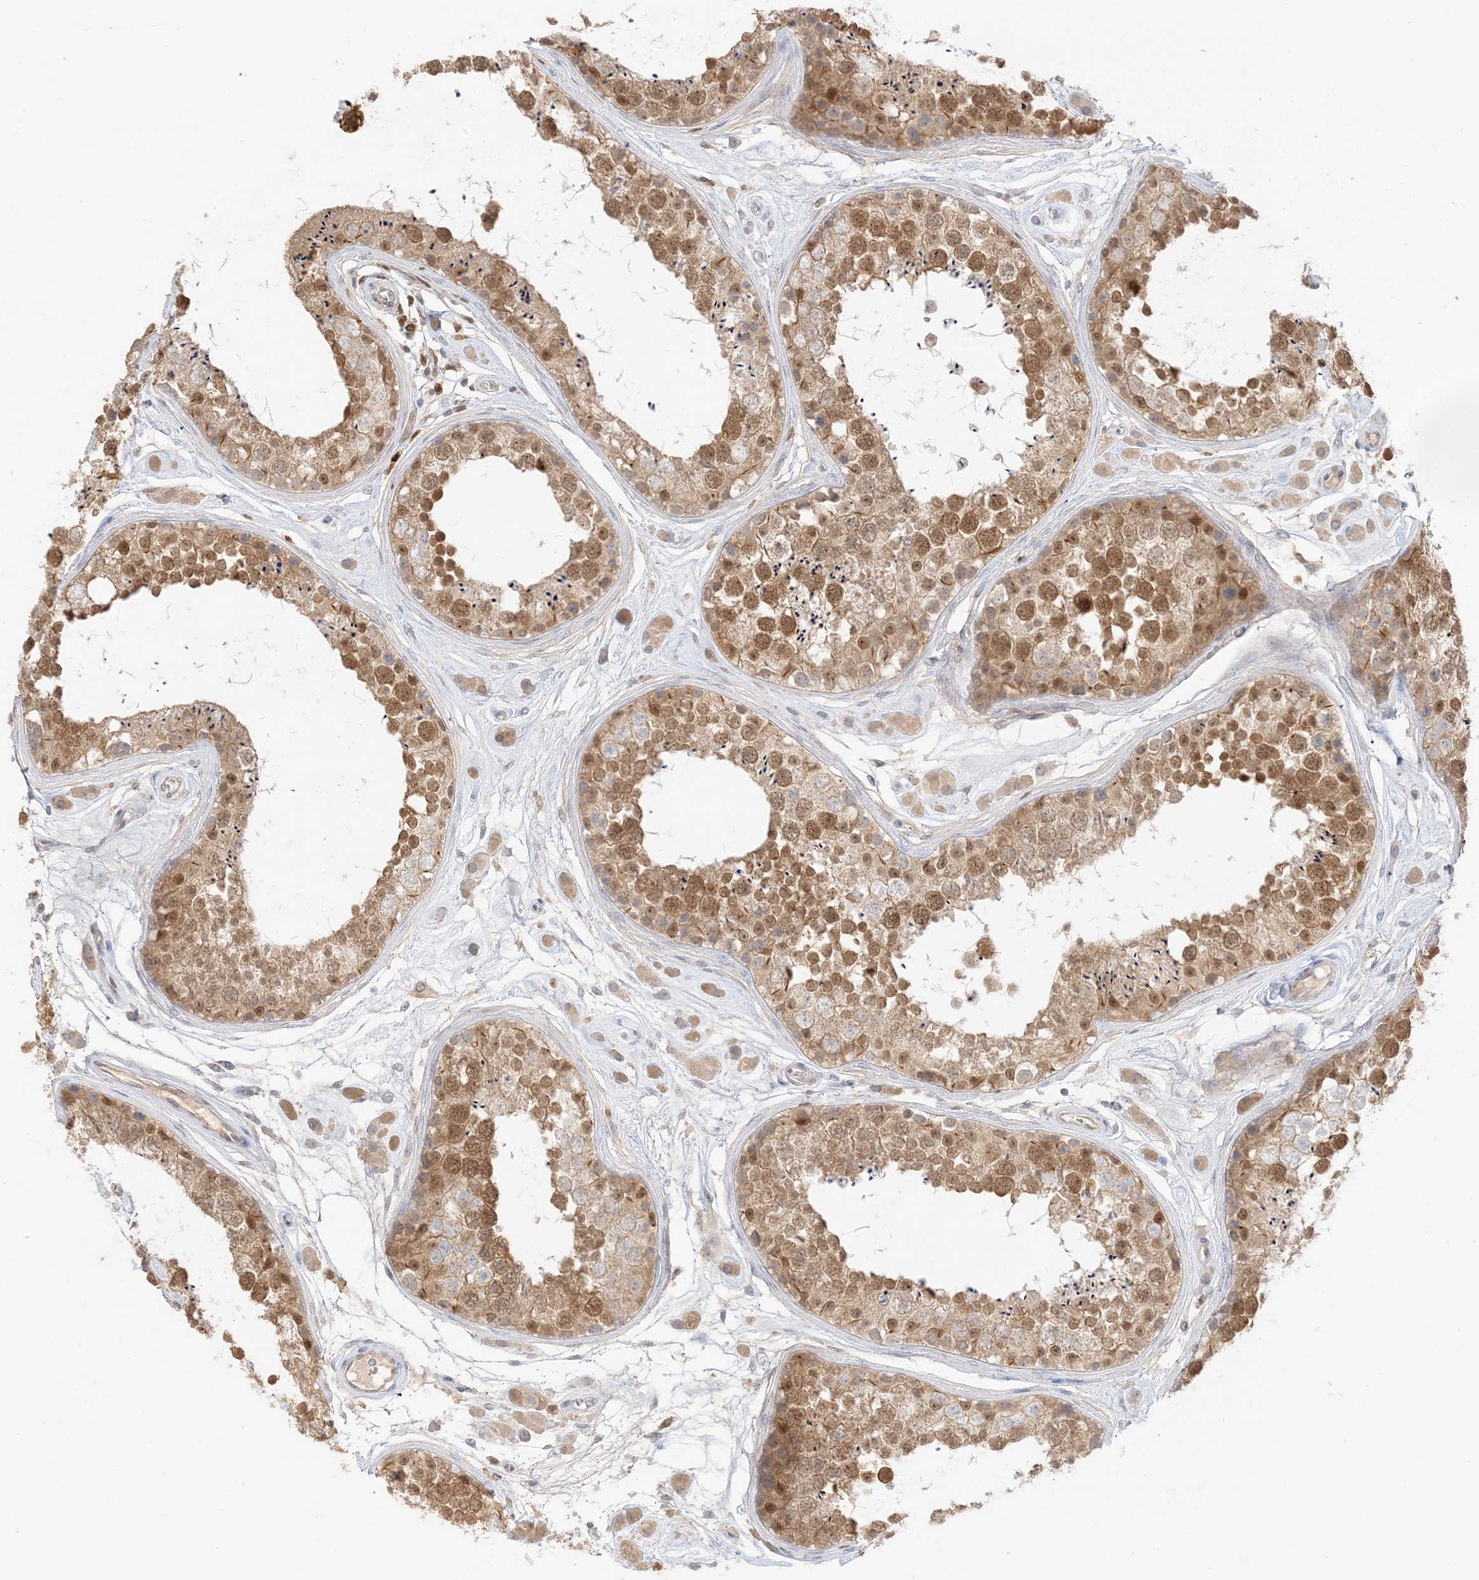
{"staining": {"intensity": "moderate", "quantity": ">75%", "location": "cytoplasmic/membranous,nuclear"}, "tissue": "testis", "cell_type": "Cells in seminiferous ducts", "image_type": "normal", "snomed": [{"axis": "morphology", "description": "Normal tissue, NOS"}, {"axis": "topography", "description": "Testis"}], "caption": "Testis stained for a protein (brown) reveals moderate cytoplasmic/membranous,nuclear positive positivity in about >75% of cells in seminiferous ducts.", "gene": "GCA", "patient": {"sex": "male", "age": 25}}